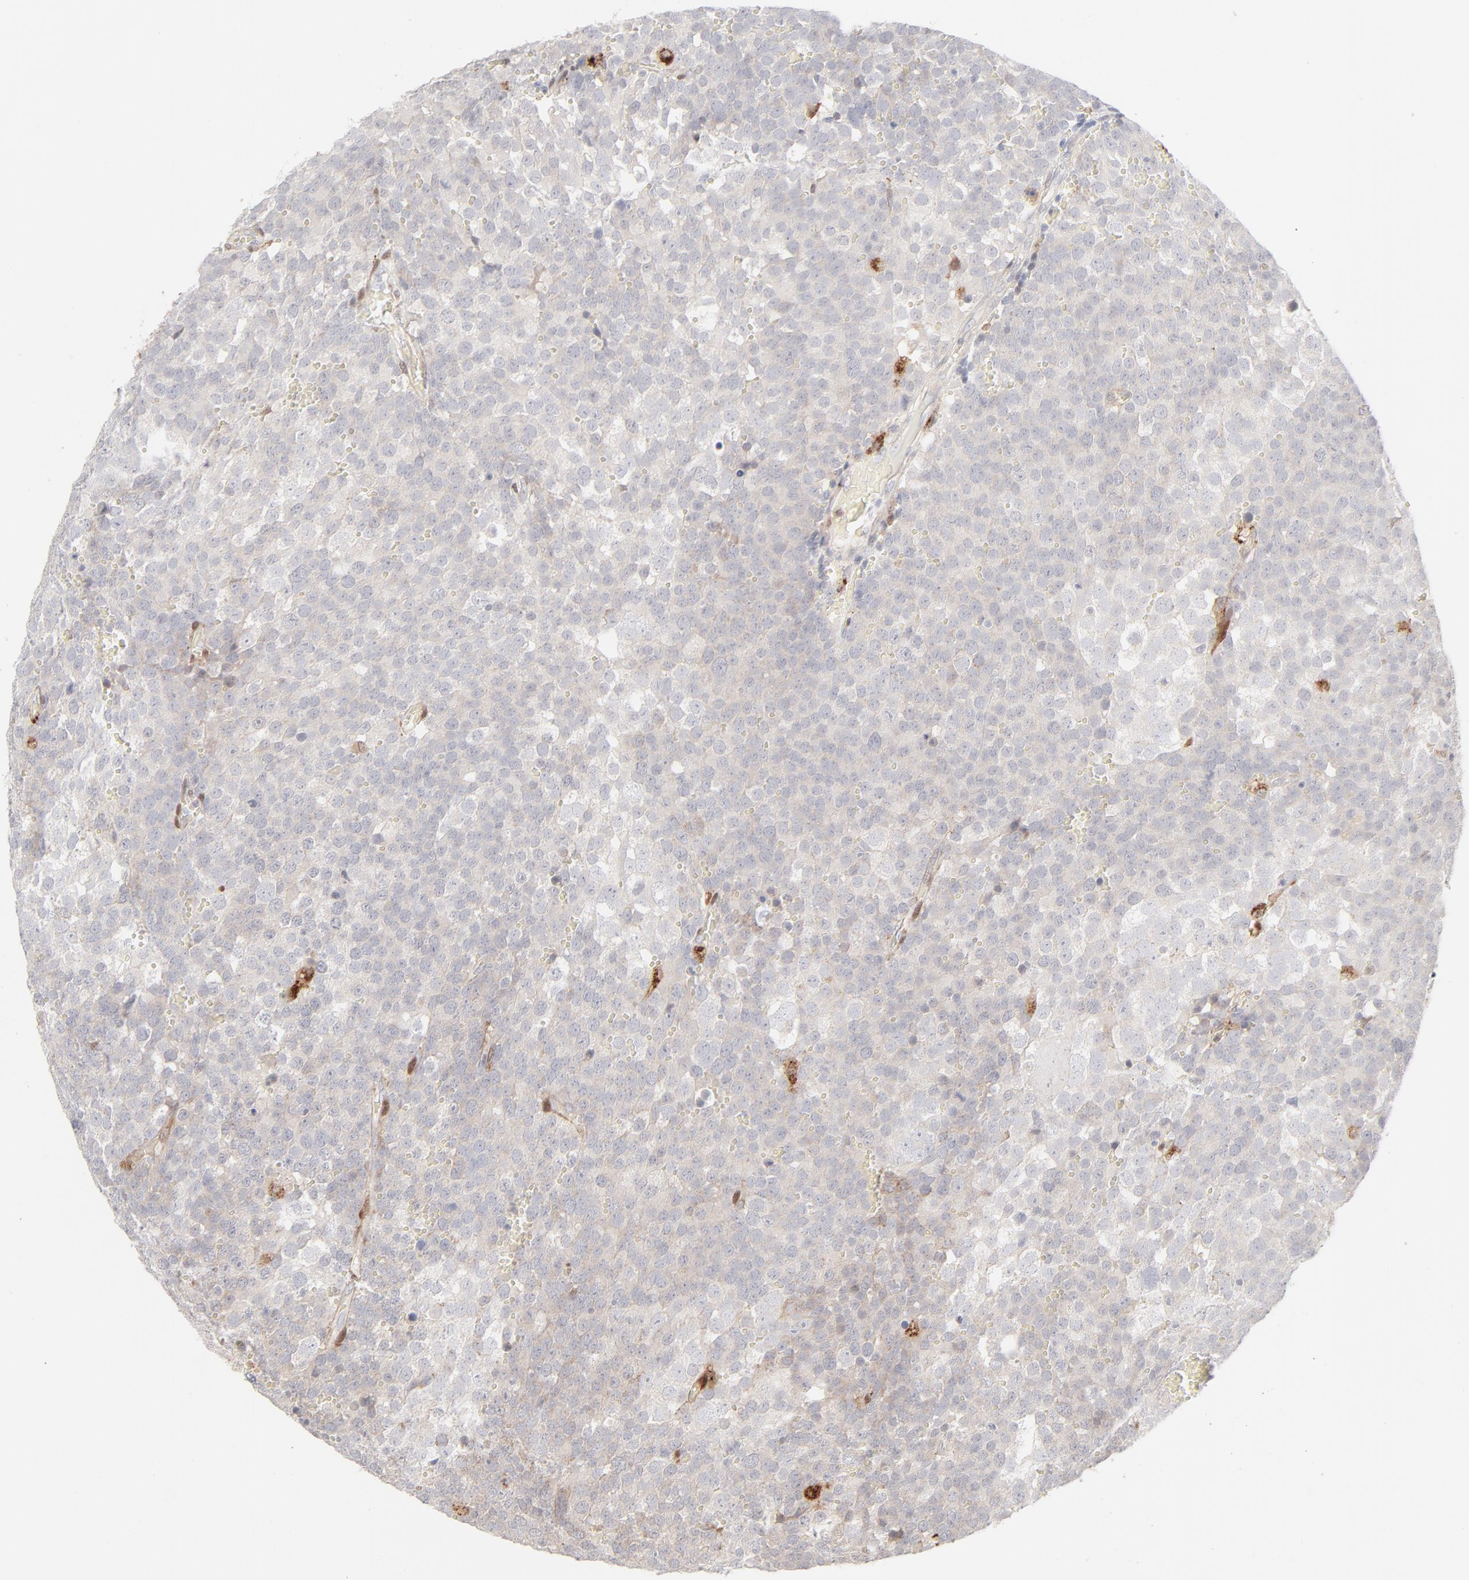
{"staining": {"intensity": "negative", "quantity": "none", "location": "none"}, "tissue": "testis cancer", "cell_type": "Tumor cells", "image_type": "cancer", "snomed": [{"axis": "morphology", "description": "Seminoma, NOS"}, {"axis": "topography", "description": "Testis"}], "caption": "This is an immunohistochemistry (IHC) histopathology image of seminoma (testis). There is no expression in tumor cells.", "gene": "LGALS2", "patient": {"sex": "male", "age": 71}}